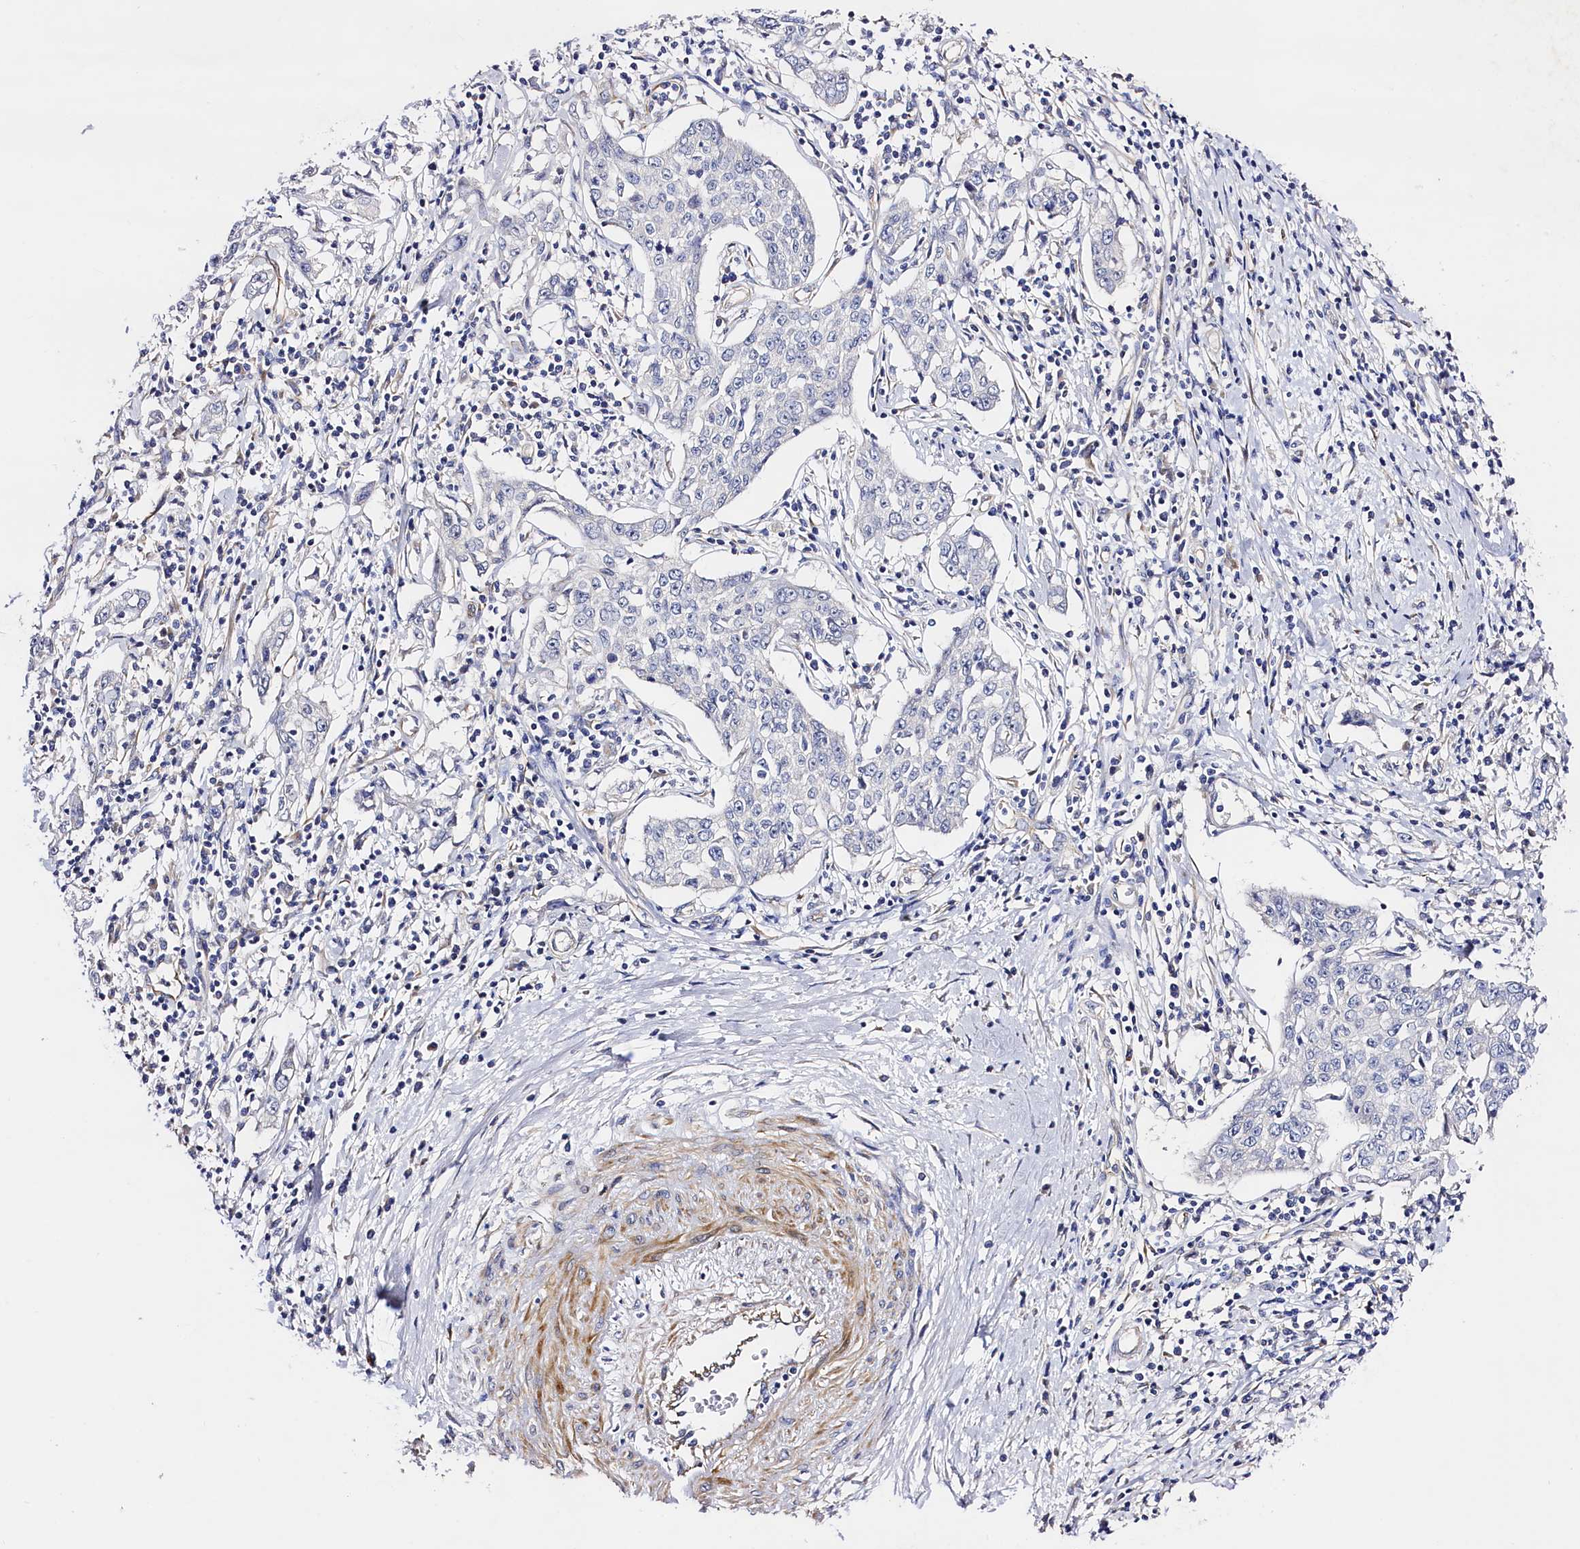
{"staining": {"intensity": "negative", "quantity": "none", "location": "none"}, "tissue": "cervical cancer", "cell_type": "Tumor cells", "image_type": "cancer", "snomed": [{"axis": "morphology", "description": "Squamous cell carcinoma, NOS"}, {"axis": "topography", "description": "Cervix"}], "caption": "Immunohistochemistry of cervical cancer (squamous cell carcinoma) displays no expression in tumor cells. Nuclei are stained in blue.", "gene": "SLC7A1", "patient": {"sex": "female", "age": 35}}